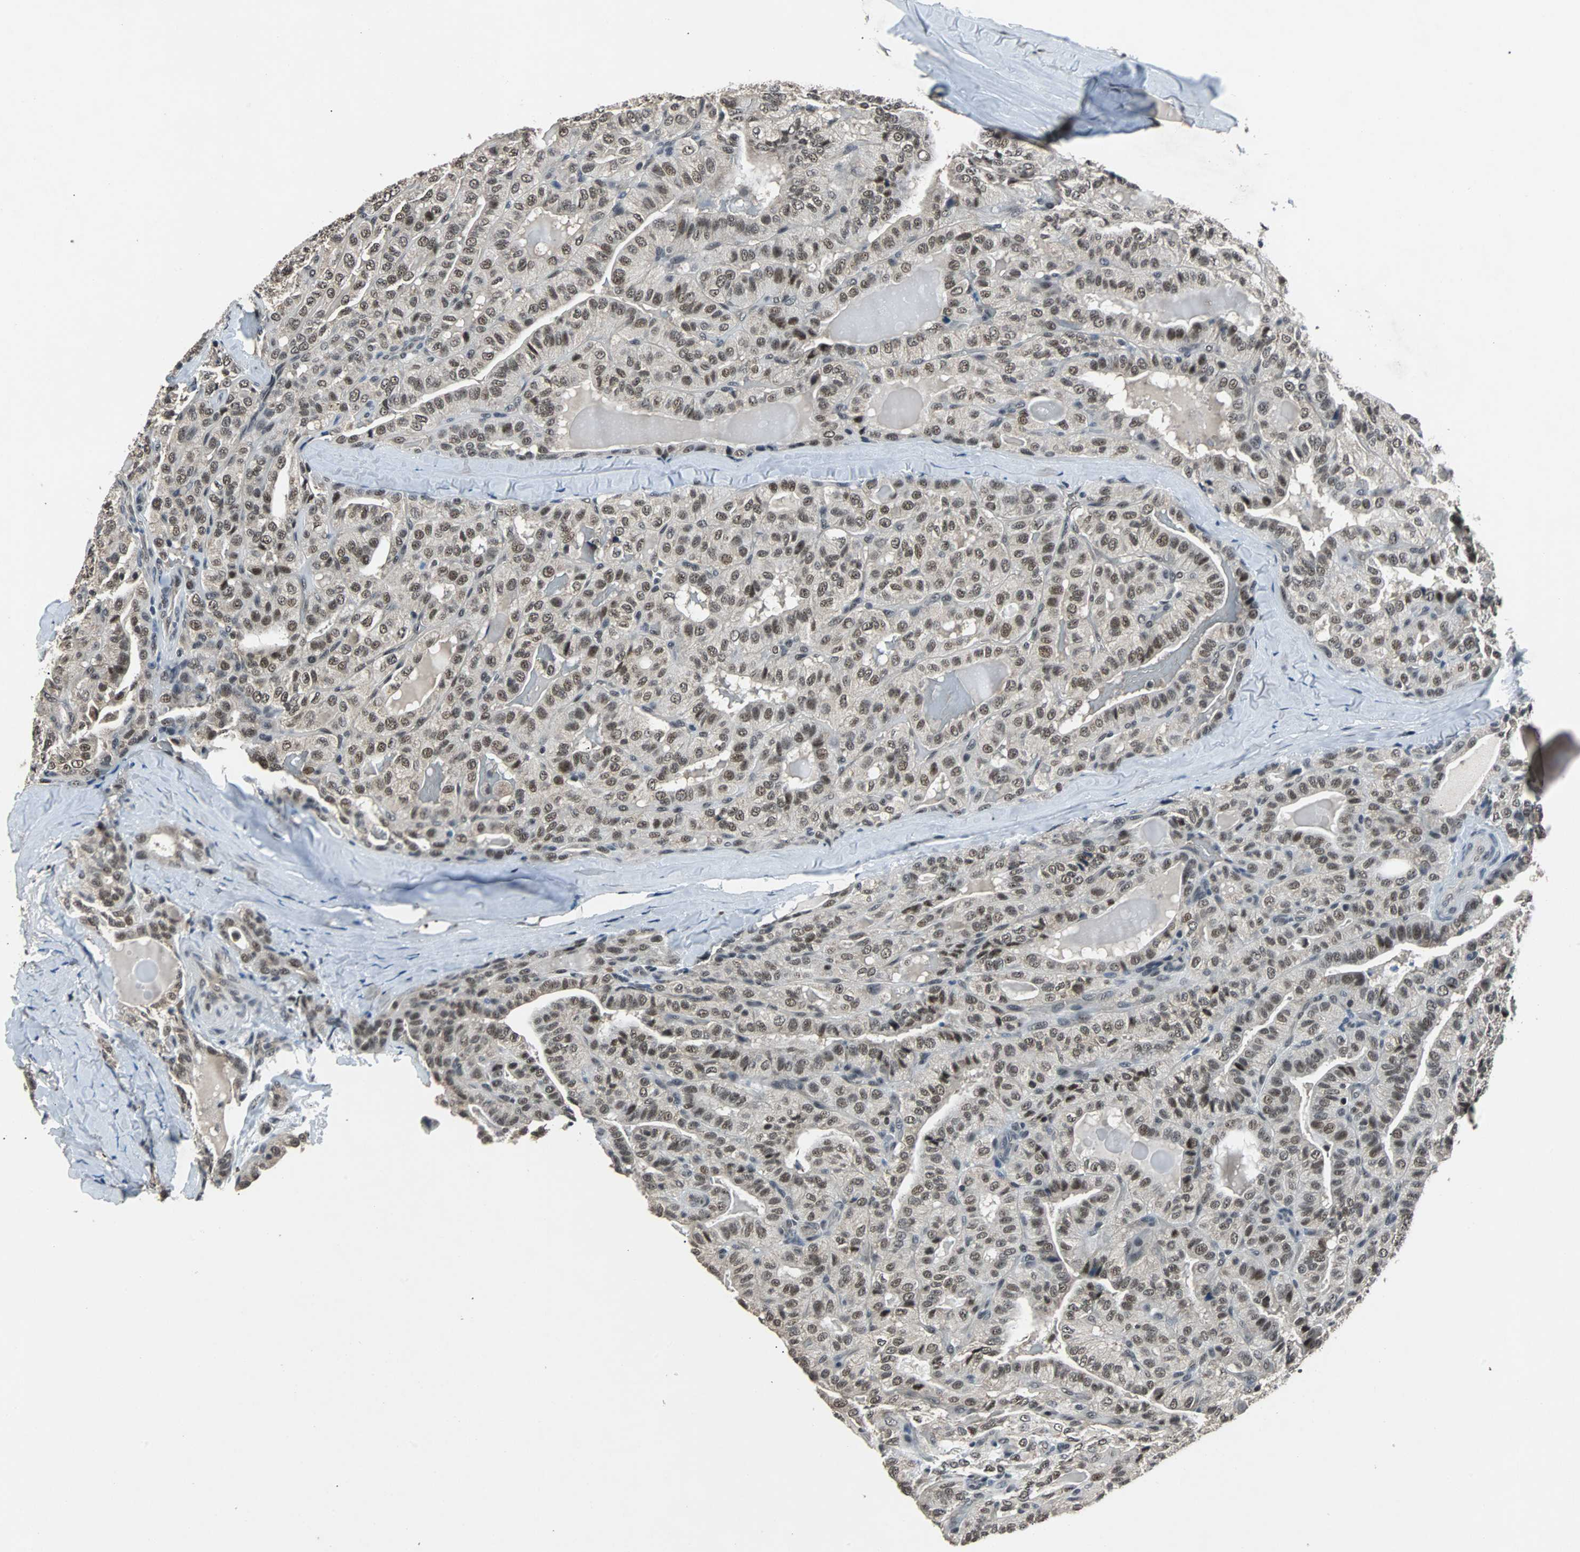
{"staining": {"intensity": "weak", "quantity": "25%-75%", "location": "nuclear"}, "tissue": "thyroid cancer", "cell_type": "Tumor cells", "image_type": "cancer", "snomed": [{"axis": "morphology", "description": "Papillary adenocarcinoma, NOS"}, {"axis": "topography", "description": "Thyroid gland"}], "caption": "This is an image of immunohistochemistry (IHC) staining of papillary adenocarcinoma (thyroid), which shows weak staining in the nuclear of tumor cells.", "gene": "USP28", "patient": {"sex": "male", "age": 77}}